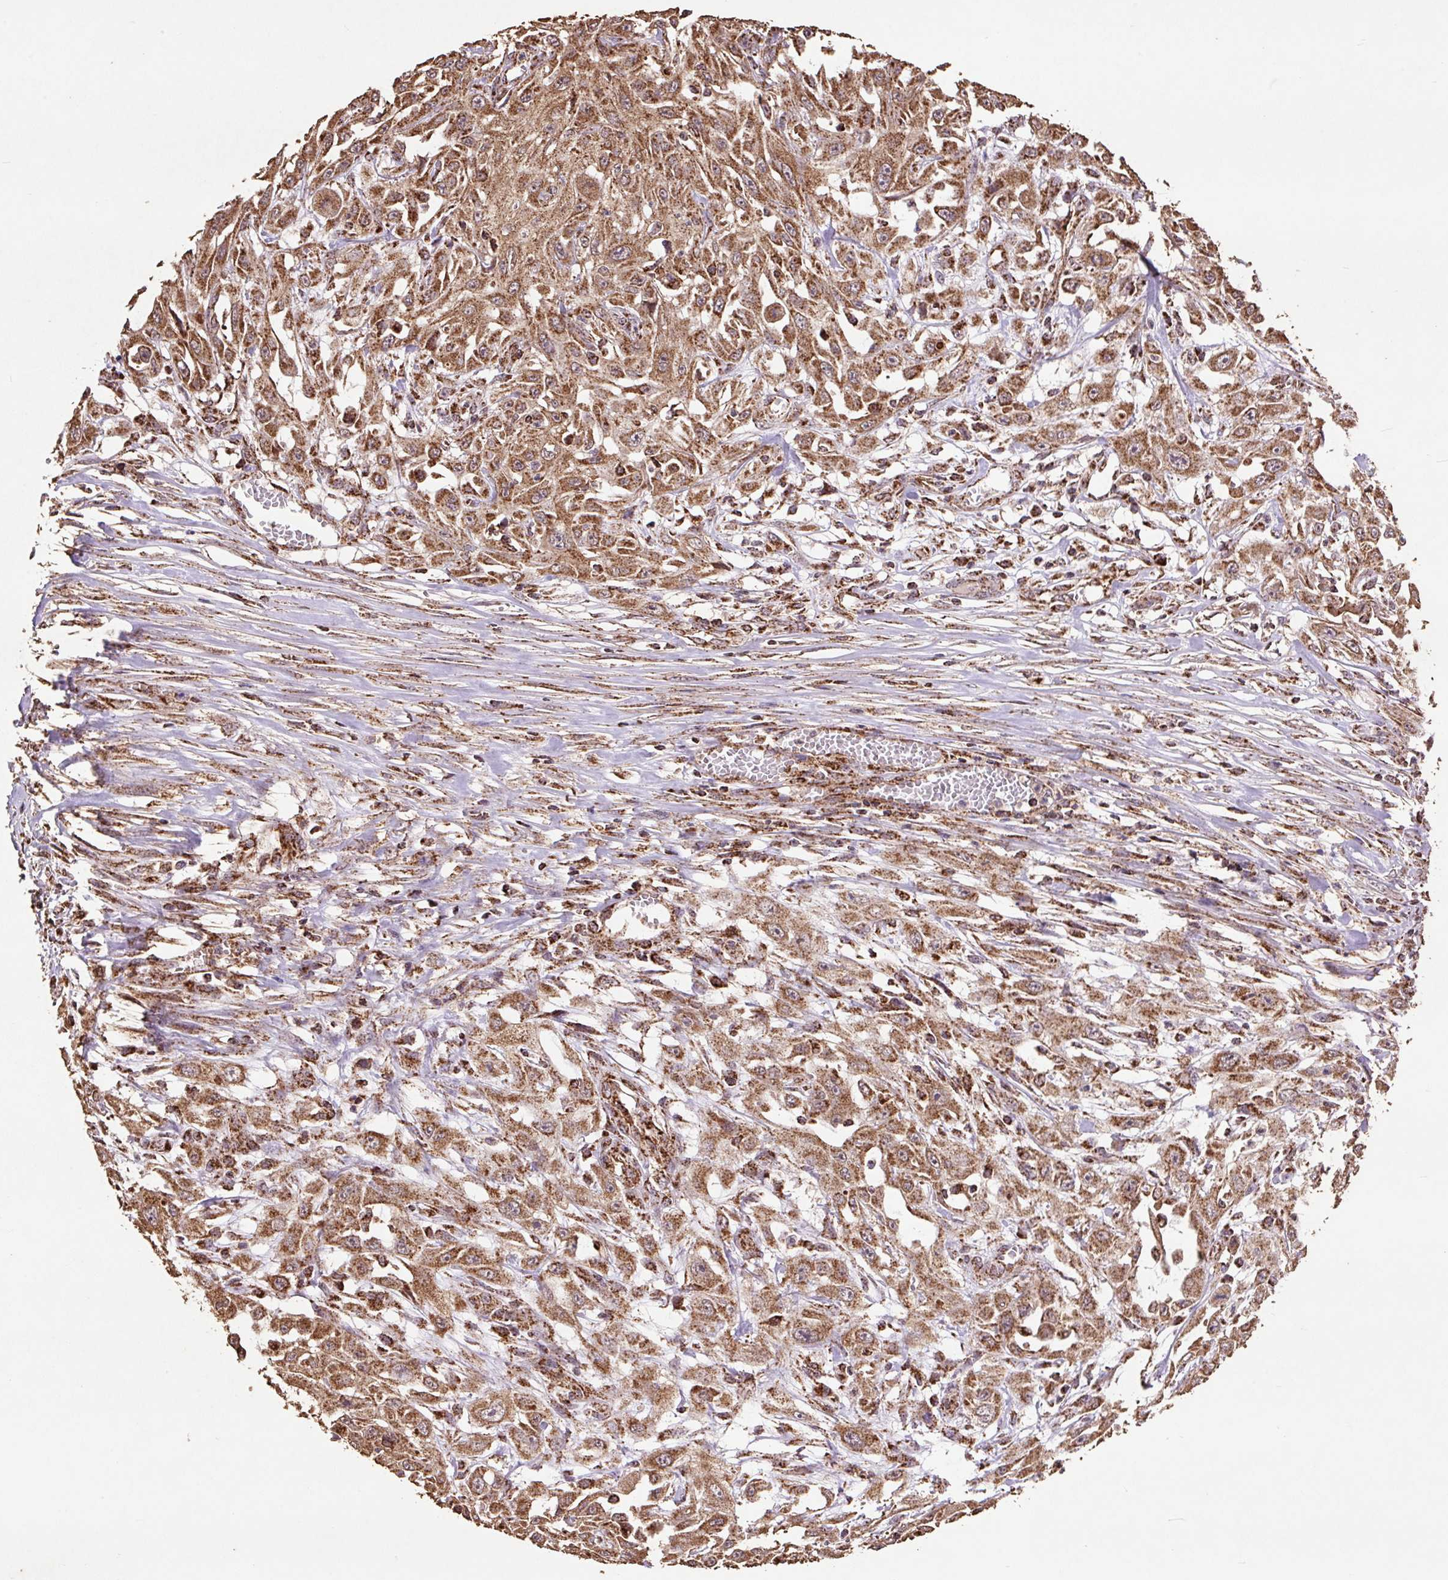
{"staining": {"intensity": "moderate", "quantity": ">75%", "location": "cytoplasmic/membranous"}, "tissue": "skin cancer", "cell_type": "Tumor cells", "image_type": "cancer", "snomed": [{"axis": "morphology", "description": "Squamous cell carcinoma, NOS"}, {"axis": "morphology", "description": "Squamous cell carcinoma, metastatic, NOS"}, {"axis": "topography", "description": "Skin"}, {"axis": "topography", "description": "Lymph node"}], "caption": "Metastatic squamous cell carcinoma (skin) stained for a protein (brown) demonstrates moderate cytoplasmic/membranous positive positivity in approximately >75% of tumor cells.", "gene": "ATP5F1A", "patient": {"sex": "male", "age": 75}}